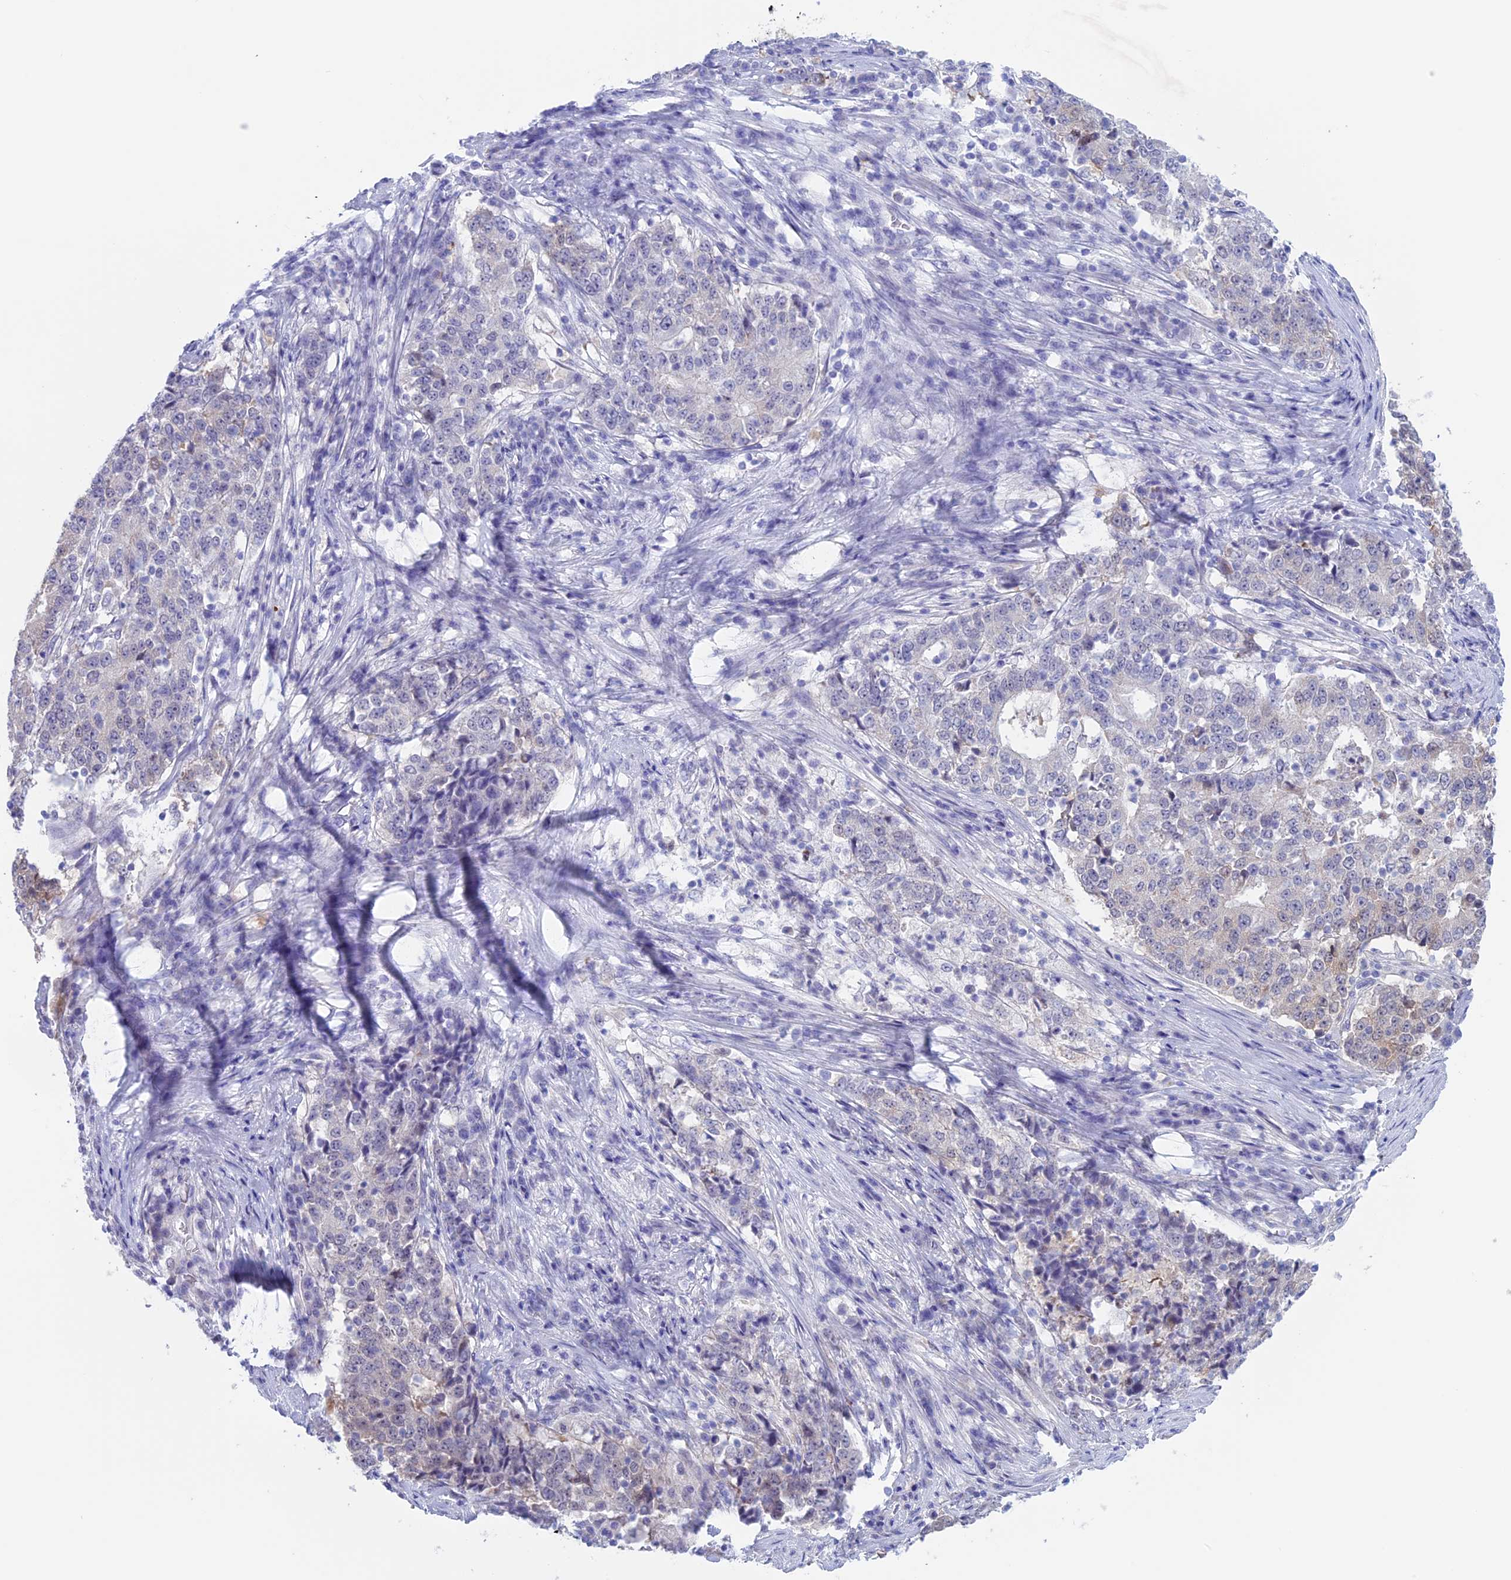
{"staining": {"intensity": "weak", "quantity": "<25%", "location": "cytoplasmic/membranous"}, "tissue": "stomach cancer", "cell_type": "Tumor cells", "image_type": "cancer", "snomed": [{"axis": "morphology", "description": "Adenocarcinoma, NOS"}, {"axis": "topography", "description": "Stomach"}], "caption": "A high-resolution image shows IHC staining of adenocarcinoma (stomach), which reveals no significant expression in tumor cells.", "gene": "LHFPL2", "patient": {"sex": "male", "age": 59}}